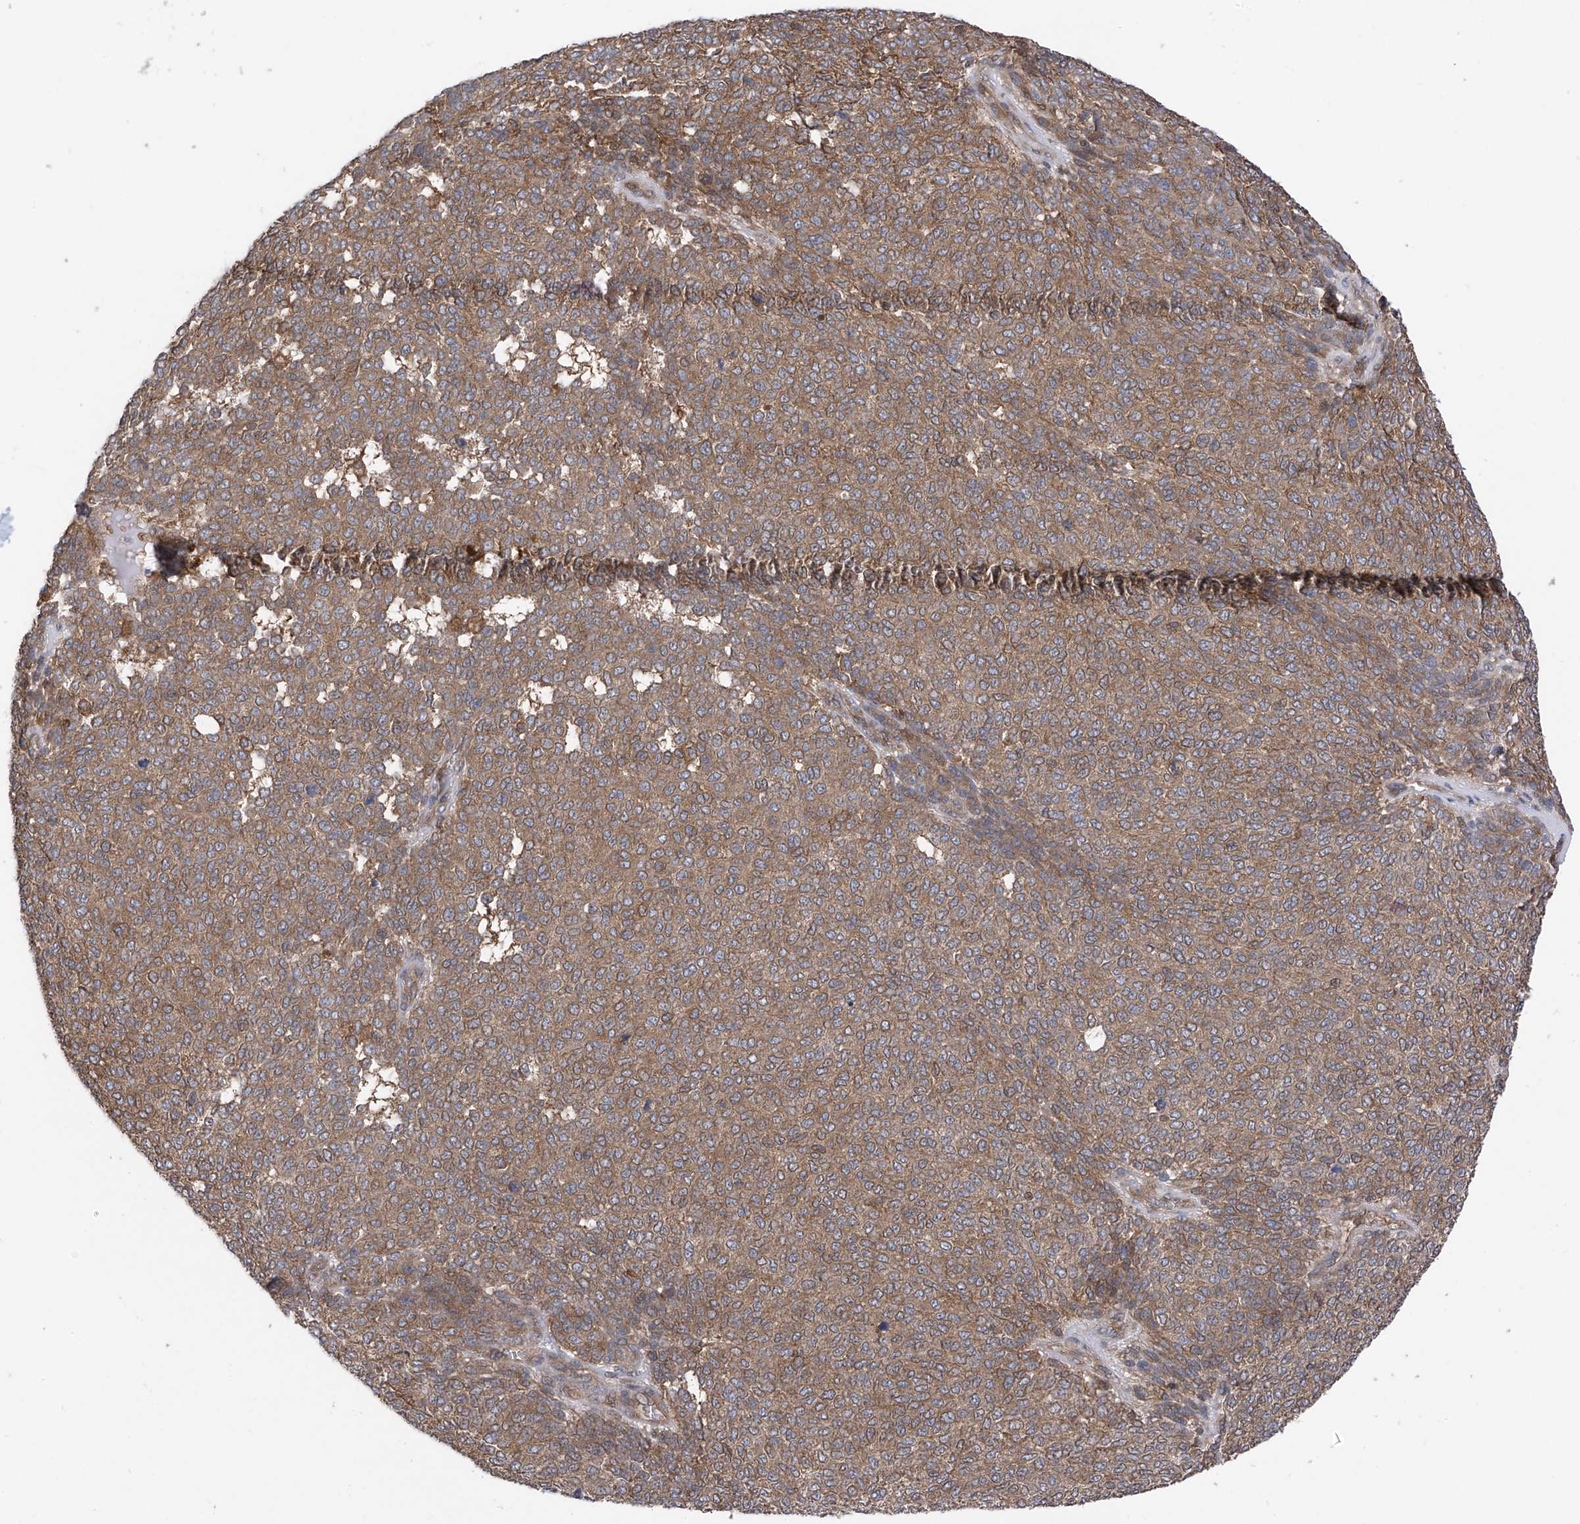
{"staining": {"intensity": "moderate", "quantity": ">75%", "location": "cytoplasmic/membranous"}, "tissue": "melanoma", "cell_type": "Tumor cells", "image_type": "cancer", "snomed": [{"axis": "morphology", "description": "Malignant melanoma, NOS"}, {"axis": "topography", "description": "Skin"}], "caption": "Protein staining of melanoma tissue displays moderate cytoplasmic/membranous expression in about >75% of tumor cells.", "gene": "CHPF", "patient": {"sex": "male", "age": 49}}